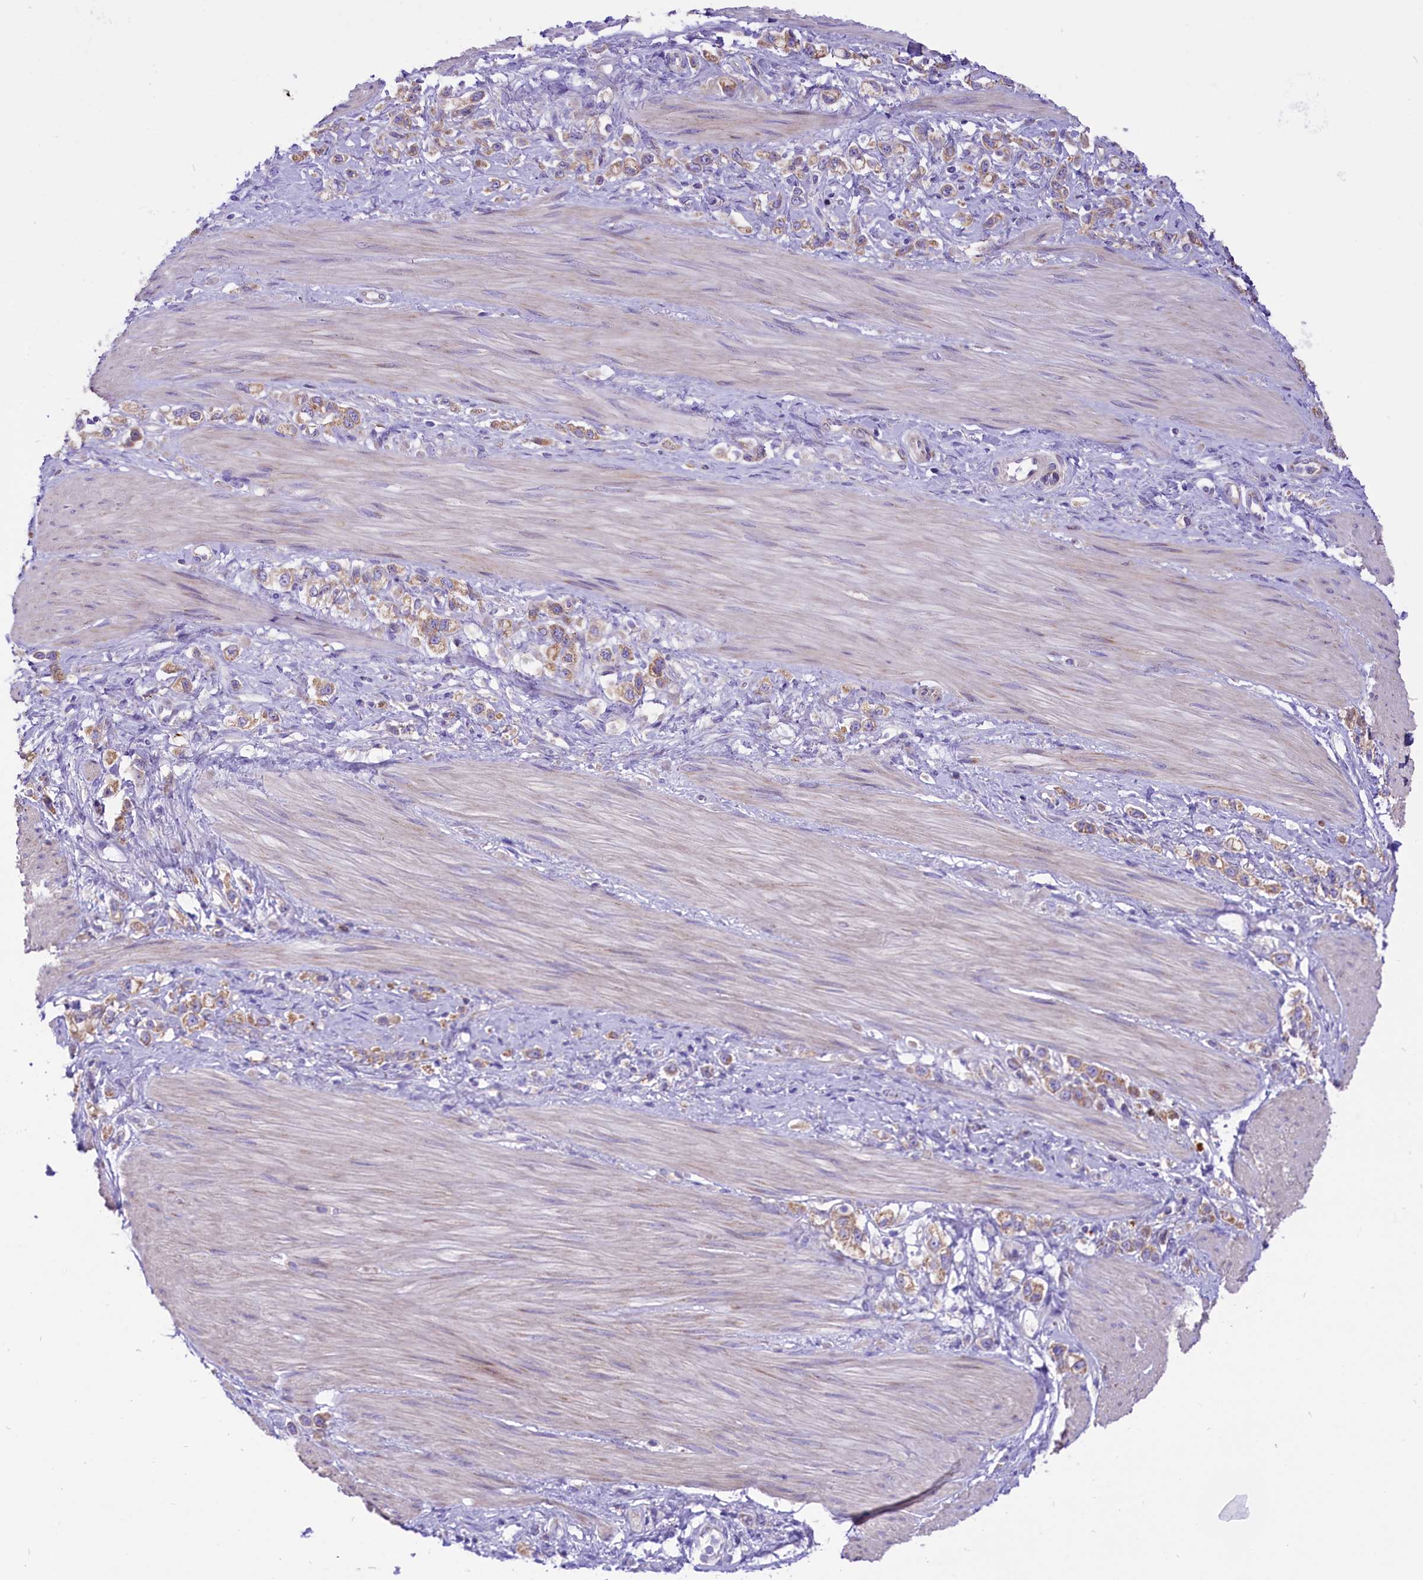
{"staining": {"intensity": "weak", "quantity": ">75%", "location": "cytoplasmic/membranous"}, "tissue": "stomach cancer", "cell_type": "Tumor cells", "image_type": "cancer", "snomed": [{"axis": "morphology", "description": "Adenocarcinoma, NOS"}, {"axis": "topography", "description": "Stomach"}], "caption": "High-magnification brightfield microscopy of stomach cancer (adenocarcinoma) stained with DAB (3,3'-diaminobenzidine) (brown) and counterstained with hematoxylin (blue). tumor cells exhibit weak cytoplasmic/membranous expression is identified in about>75% of cells. Nuclei are stained in blue.", "gene": "PTPRU", "patient": {"sex": "female", "age": 65}}